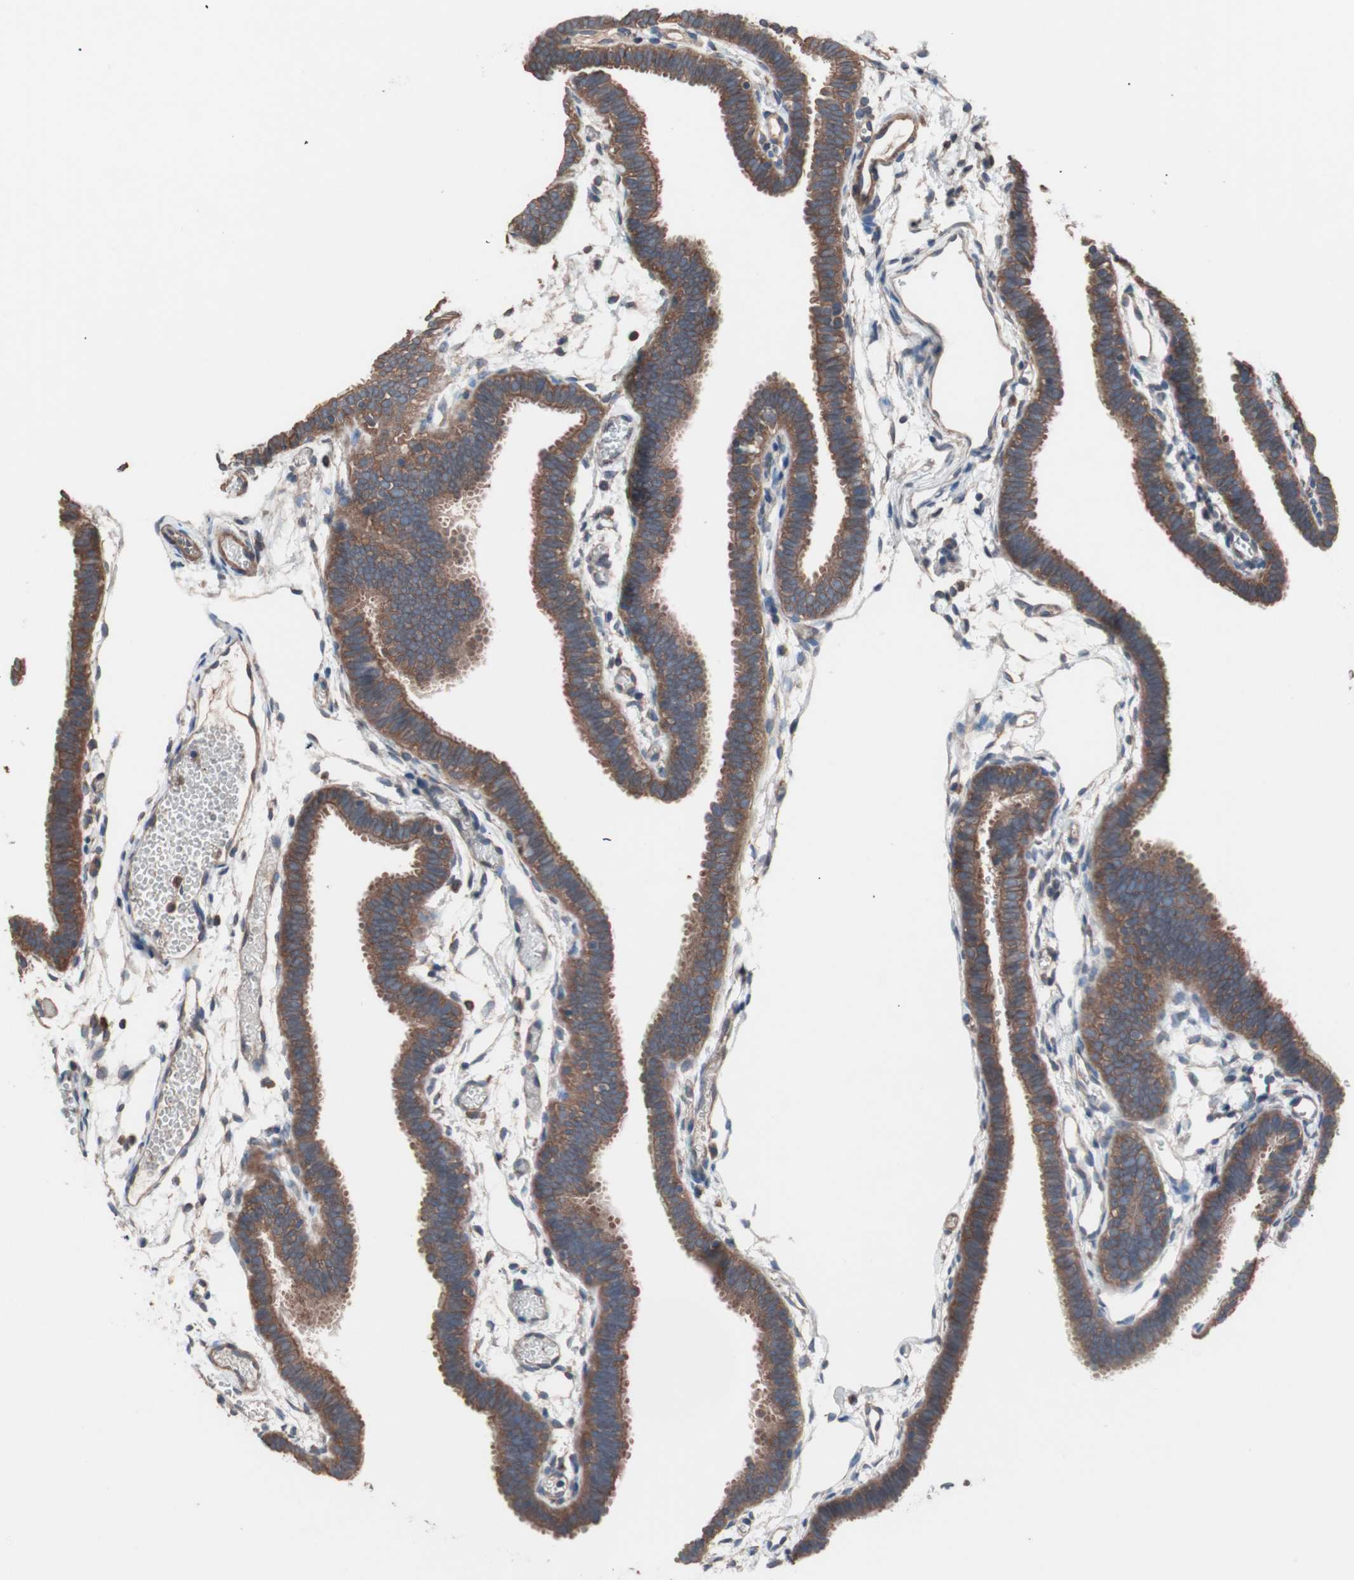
{"staining": {"intensity": "moderate", "quantity": ">75%", "location": "cytoplasmic/membranous"}, "tissue": "fallopian tube", "cell_type": "Glandular cells", "image_type": "normal", "snomed": [{"axis": "morphology", "description": "Normal tissue, NOS"}, {"axis": "topography", "description": "Fallopian tube"}], "caption": "The image shows immunohistochemical staining of unremarkable fallopian tube. There is moderate cytoplasmic/membranous staining is identified in approximately >75% of glandular cells.", "gene": "ATG7", "patient": {"sex": "female", "age": 29}}